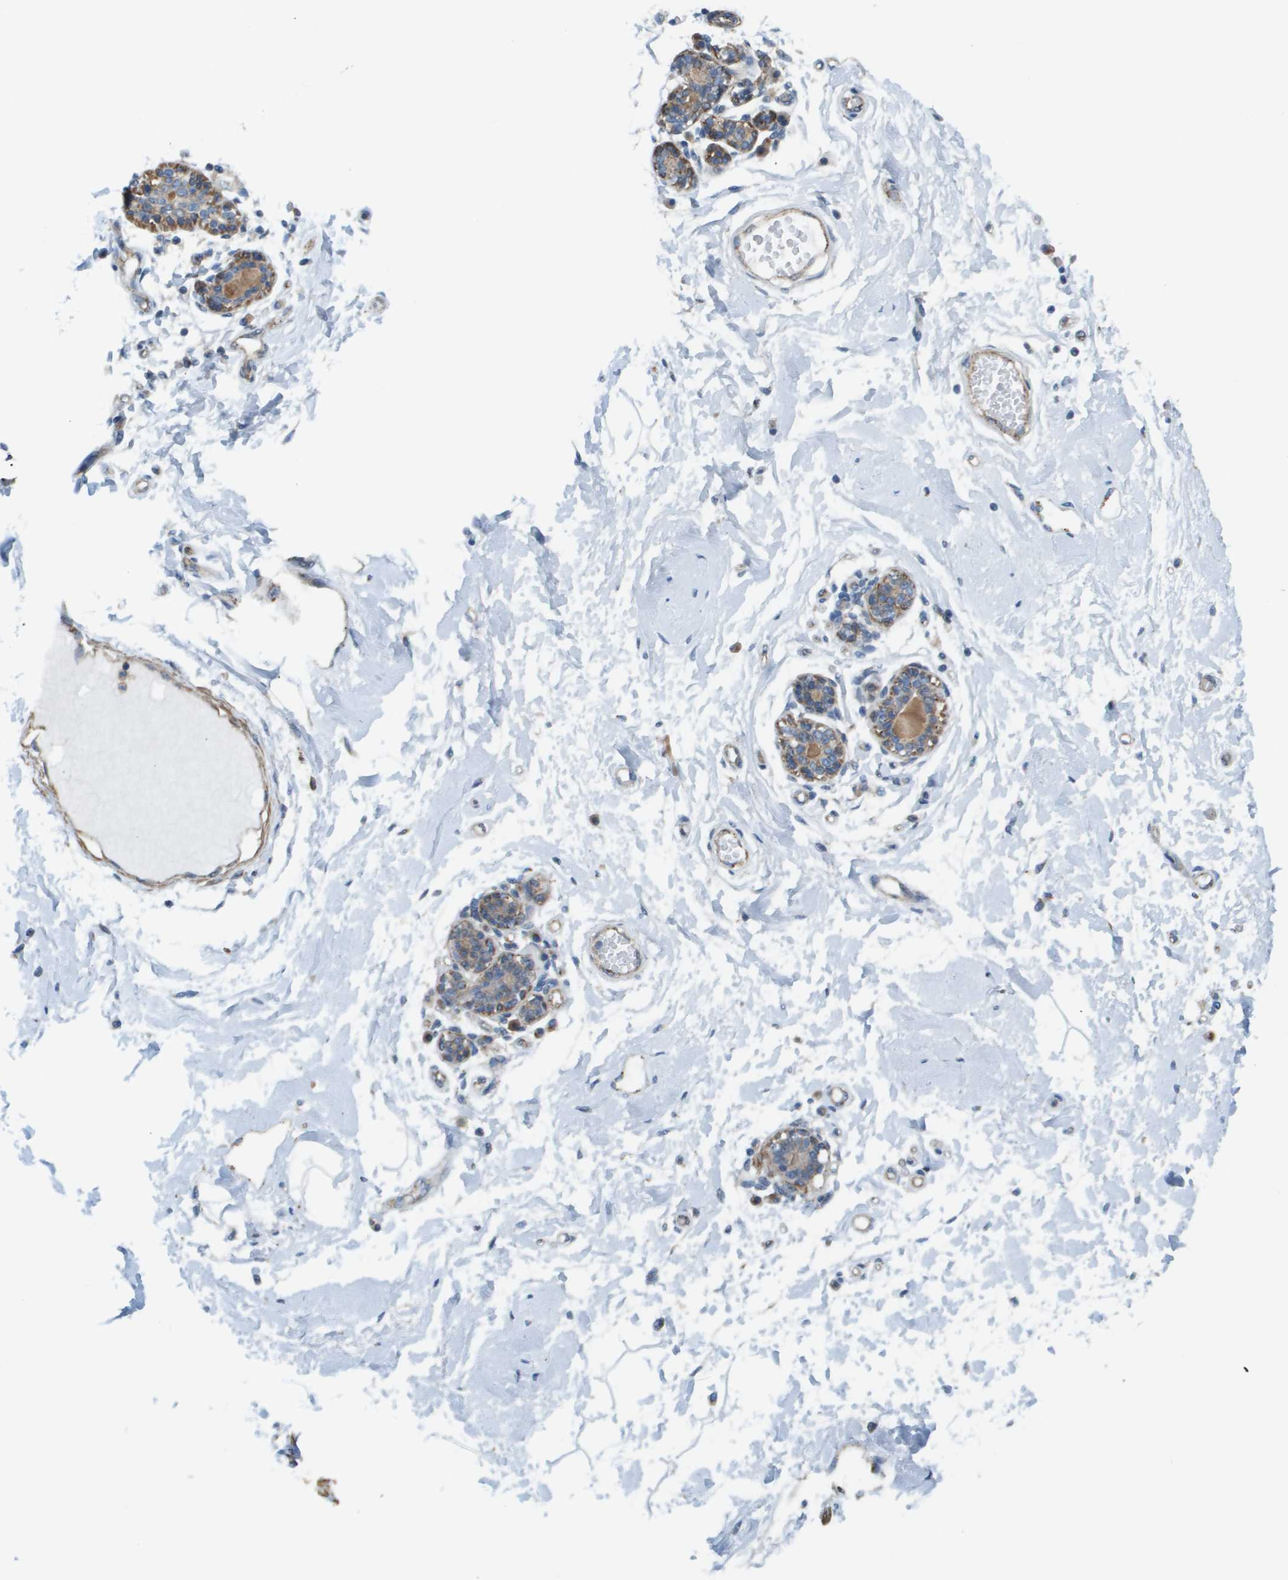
{"staining": {"intensity": "negative", "quantity": "none", "location": "none"}, "tissue": "breast", "cell_type": "Adipocytes", "image_type": "normal", "snomed": [{"axis": "morphology", "description": "Normal tissue, NOS"}, {"axis": "morphology", "description": "Lobular carcinoma"}, {"axis": "topography", "description": "Breast"}], "caption": "A high-resolution histopathology image shows IHC staining of unremarkable breast, which displays no significant positivity in adipocytes.", "gene": "MYH11", "patient": {"sex": "female", "age": 59}}